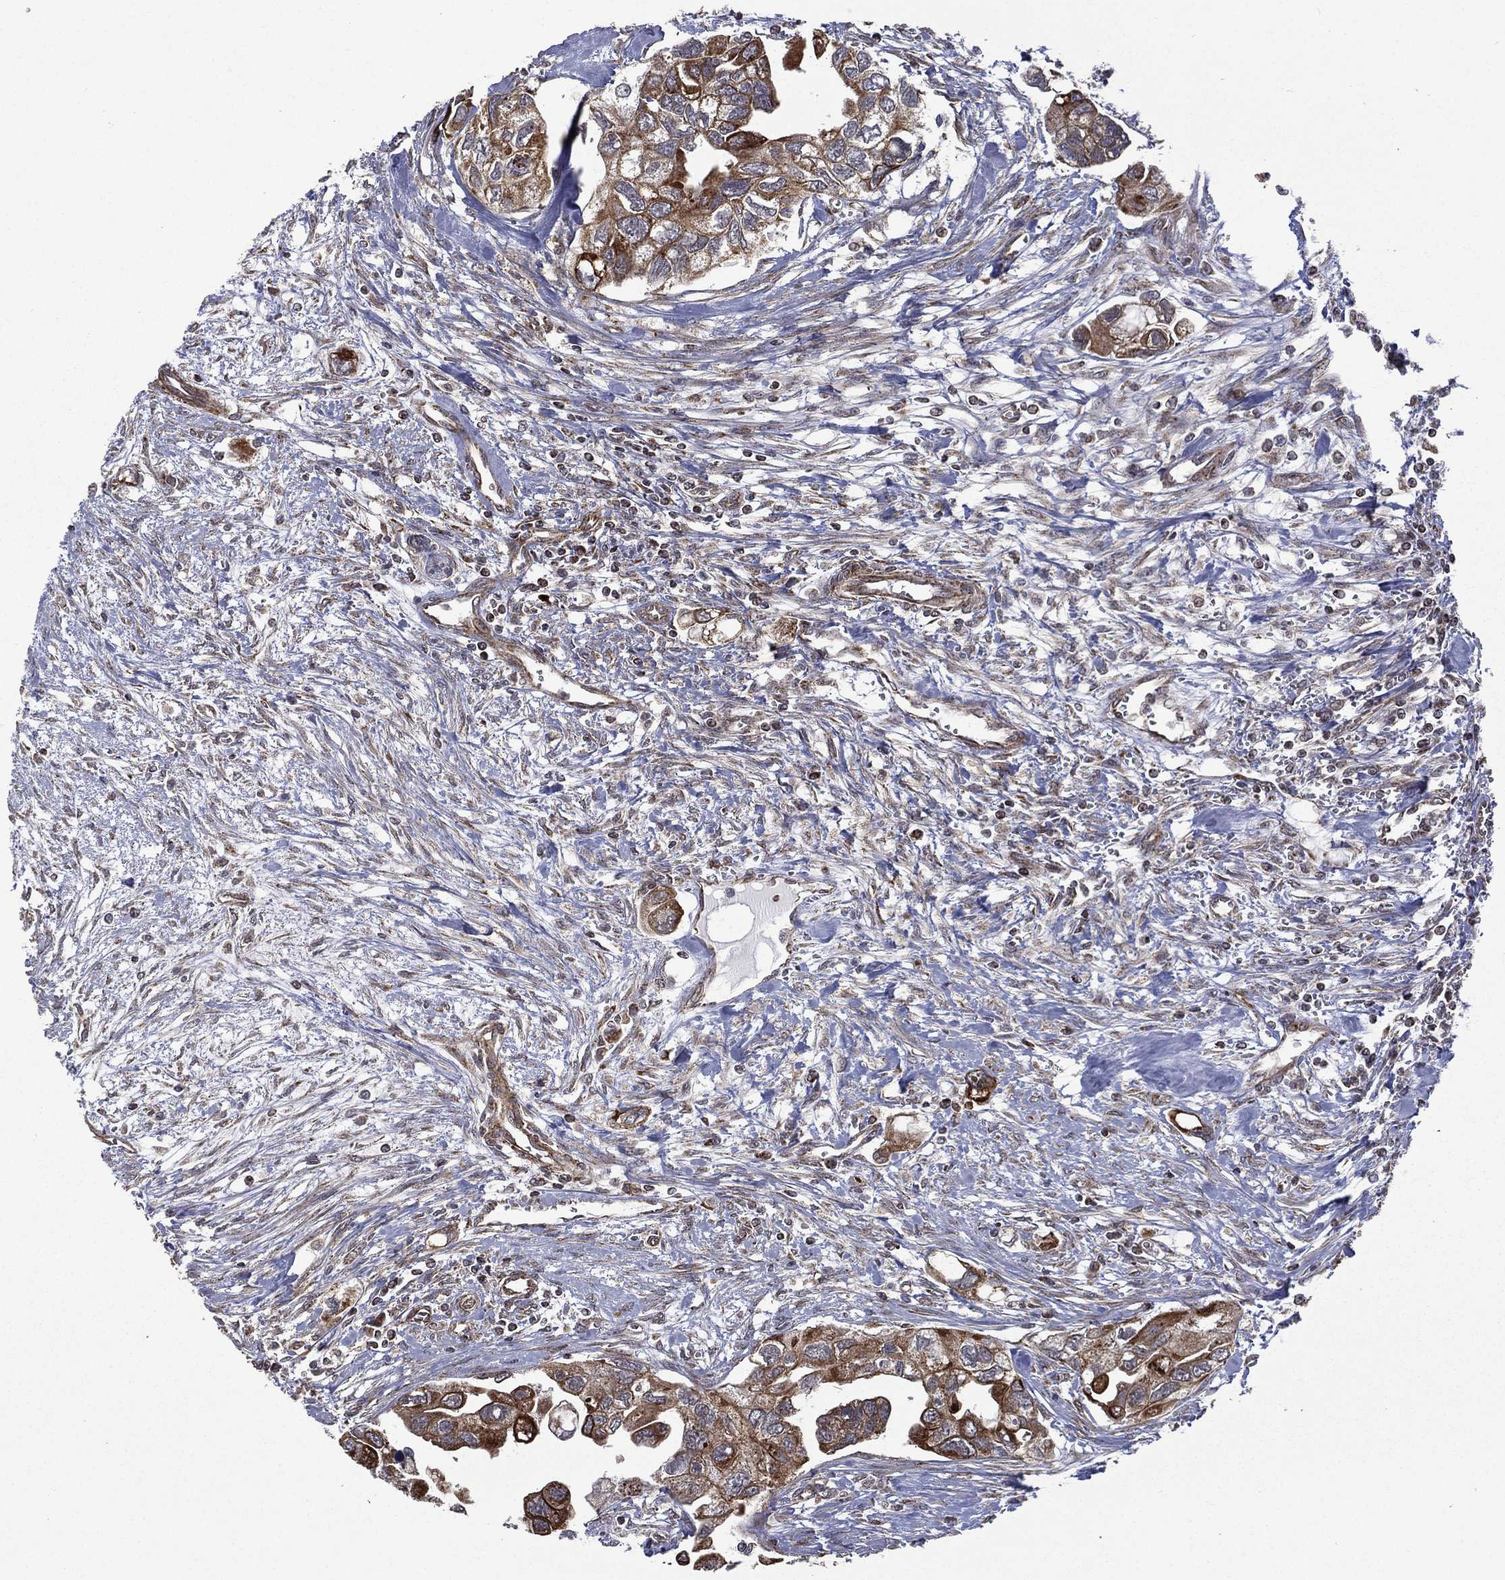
{"staining": {"intensity": "strong", "quantity": "<25%", "location": "cytoplasmic/membranous"}, "tissue": "urothelial cancer", "cell_type": "Tumor cells", "image_type": "cancer", "snomed": [{"axis": "morphology", "description": "Urothelial carcinoma, High grade"}, {"axis": "topography", "description": "Urinary bladder"}], "caption": "Urothelial cancer stained with DAB (3,3'-diaminobenzidine) immunohistochemistry (IHC) exhibits medium levels of strong cytoplasmic/membranous expression in approximately <25% of tumor cells.", "gene": "GIMAP6", "patient": {"sex": "male", "age": 59}}